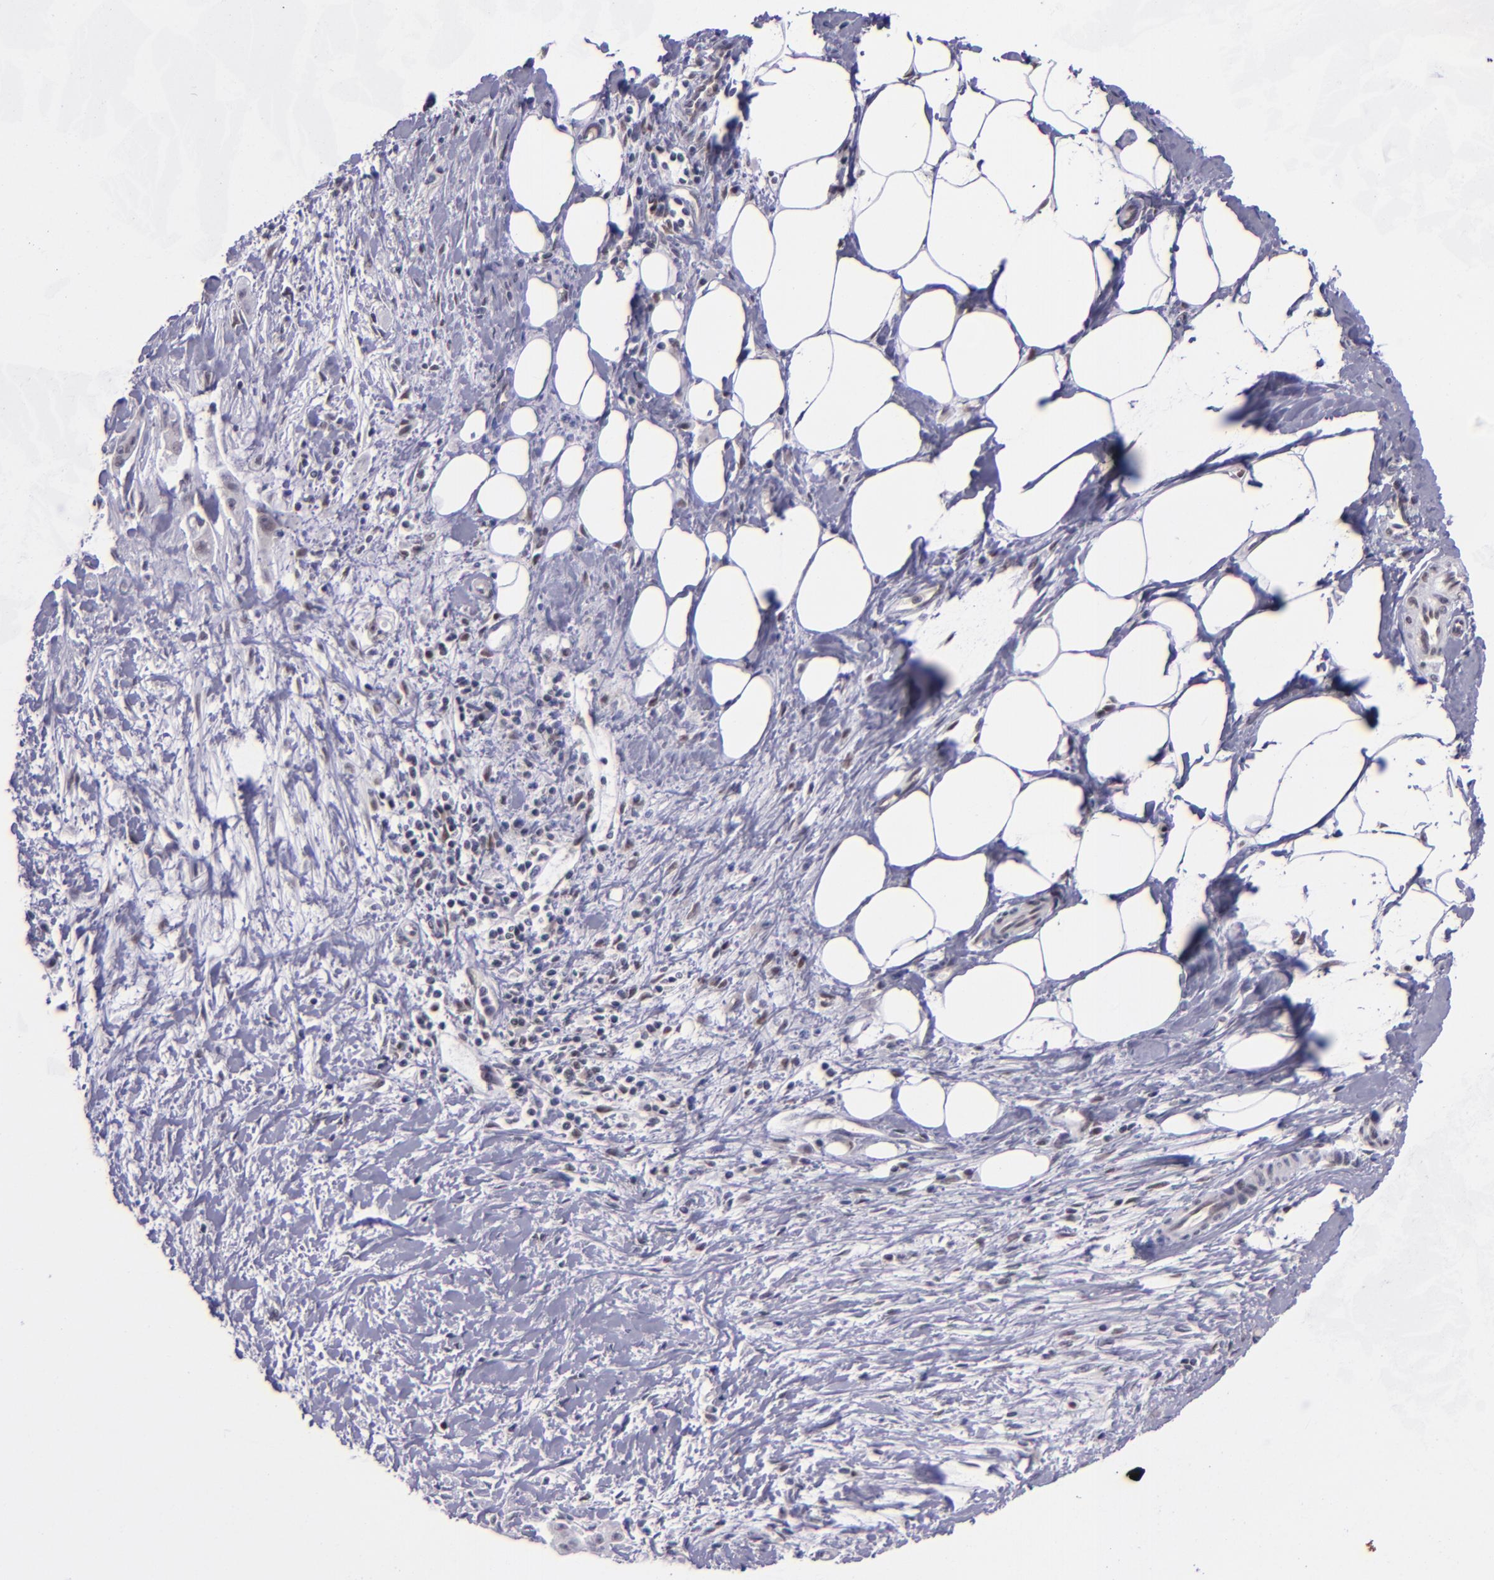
{"staining": {"intensity": "negative", "quantity": "none", "location": "none"}, "tissue": "pancreatic cancer", "cell_type": "Tumor cells", "image_type": "cancer", "snomed": [{"axis": "morphology", "description": "Adenocarcinoma, NOS"}, {"axis": "topography", "description": "Pancreas"}], "caption": "Immunohistochemical staining of human adenocarcinoma (pancreatic) reveals no significant positivity in tumor cells. Nuclei are stained in blue.", "gene": "BAG1", "patient": {"sex": "male", "age": 59}}